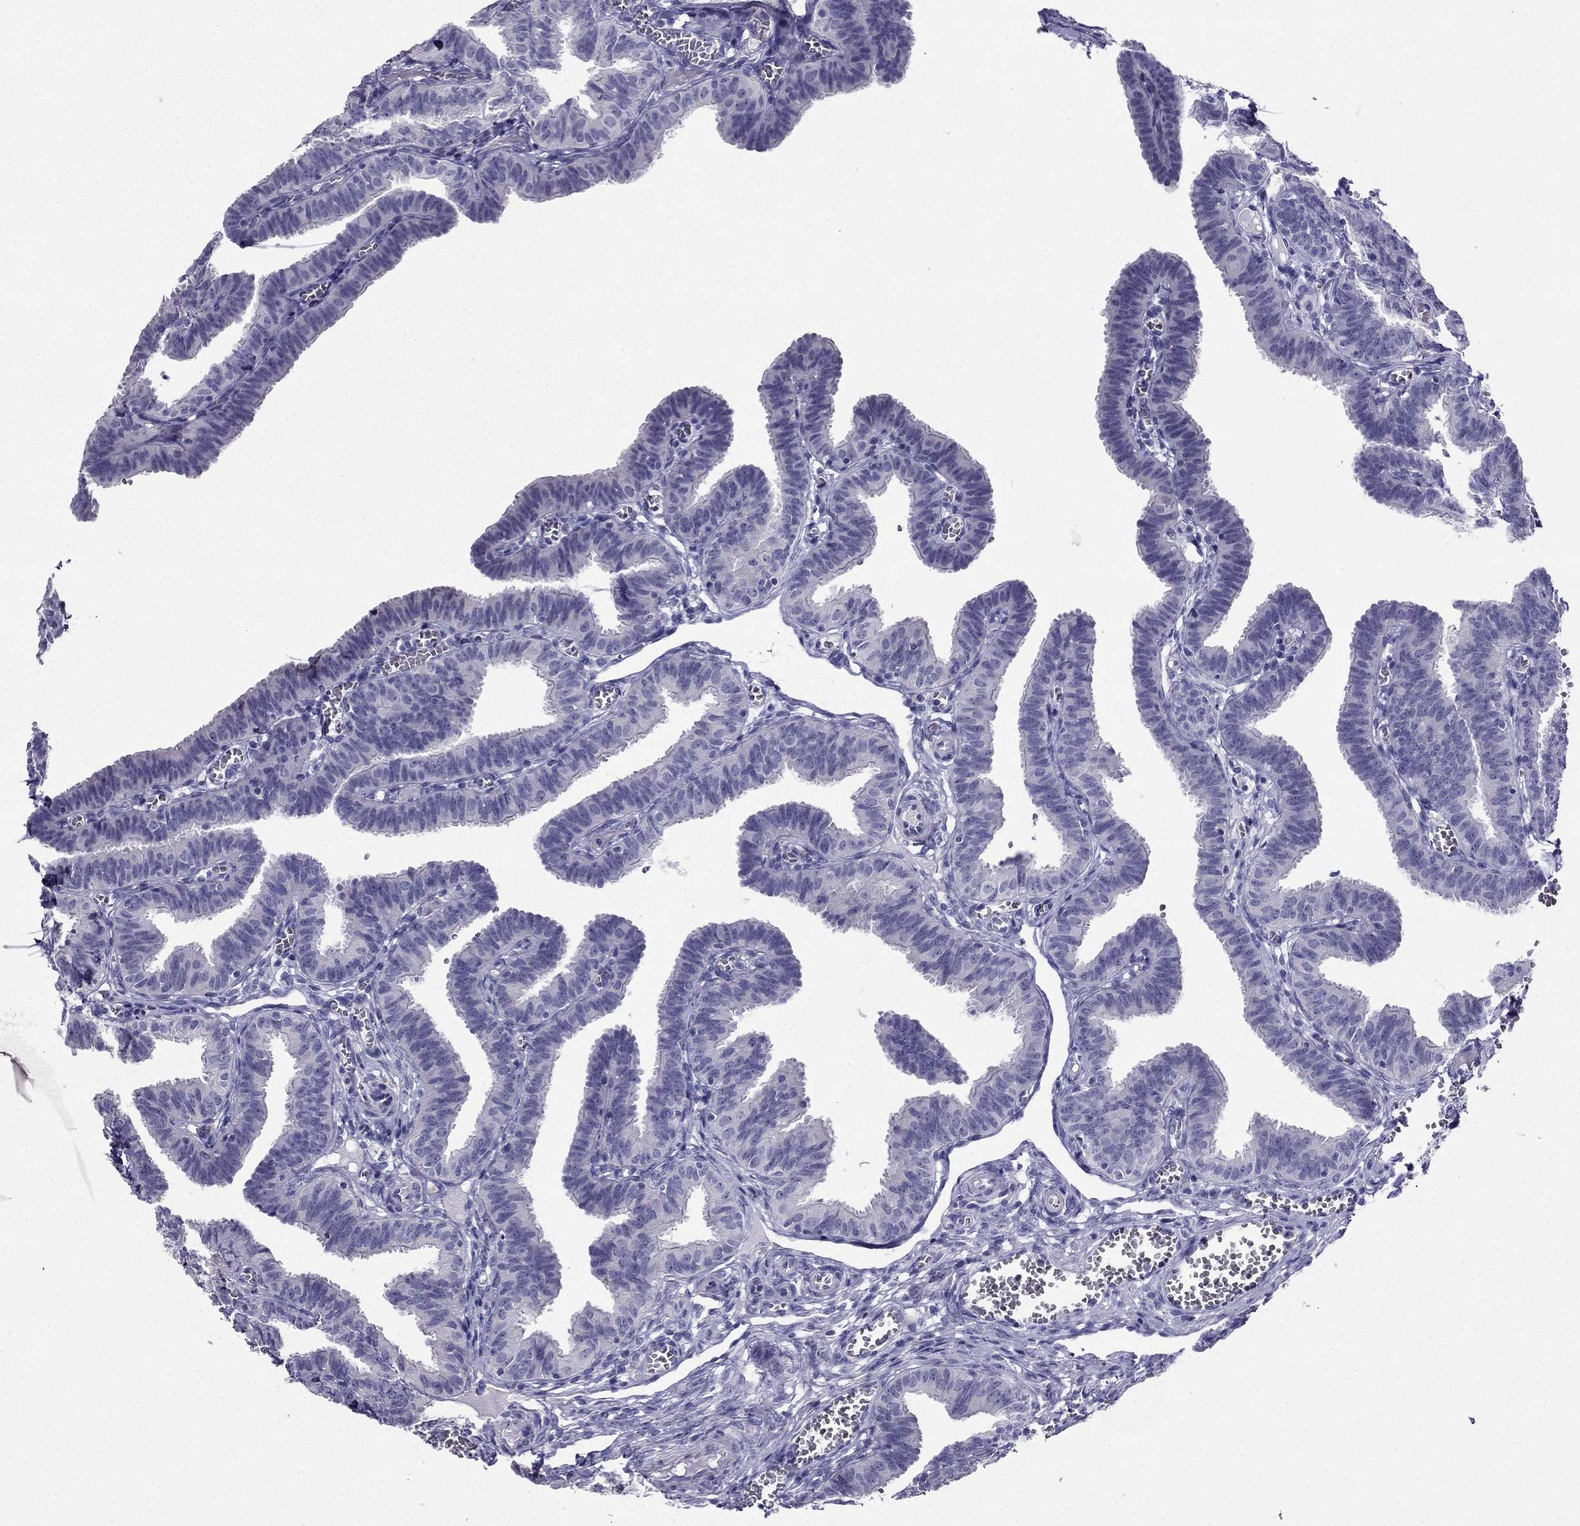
{"staining": {"intensity": "negative", "quantity": "none", "location": "none"}, "tissue": "fallopian tube", "cell_type": "Glandular cells", "image_type": "normal", "snomed": [{"axis": "morphology", "description": "Normal tissue, NOS"}, {"axis": "topography", "description": "Fallopian tube"}], "caption": "This image is of normal fallopian tube stained with immunohistochemistry (IHC) to label a protein in brown with the nuclei are counter-stained blue. There is no staining in glandular cells. (Stains: DAB (3,3'-diaminobenzidine) IHC with hematoxylin counter stain, Microscopy: brightfield microscopy at high magnification).", "gene": "KCNJ10", "patient": {"sex": "female", "age": 25}}